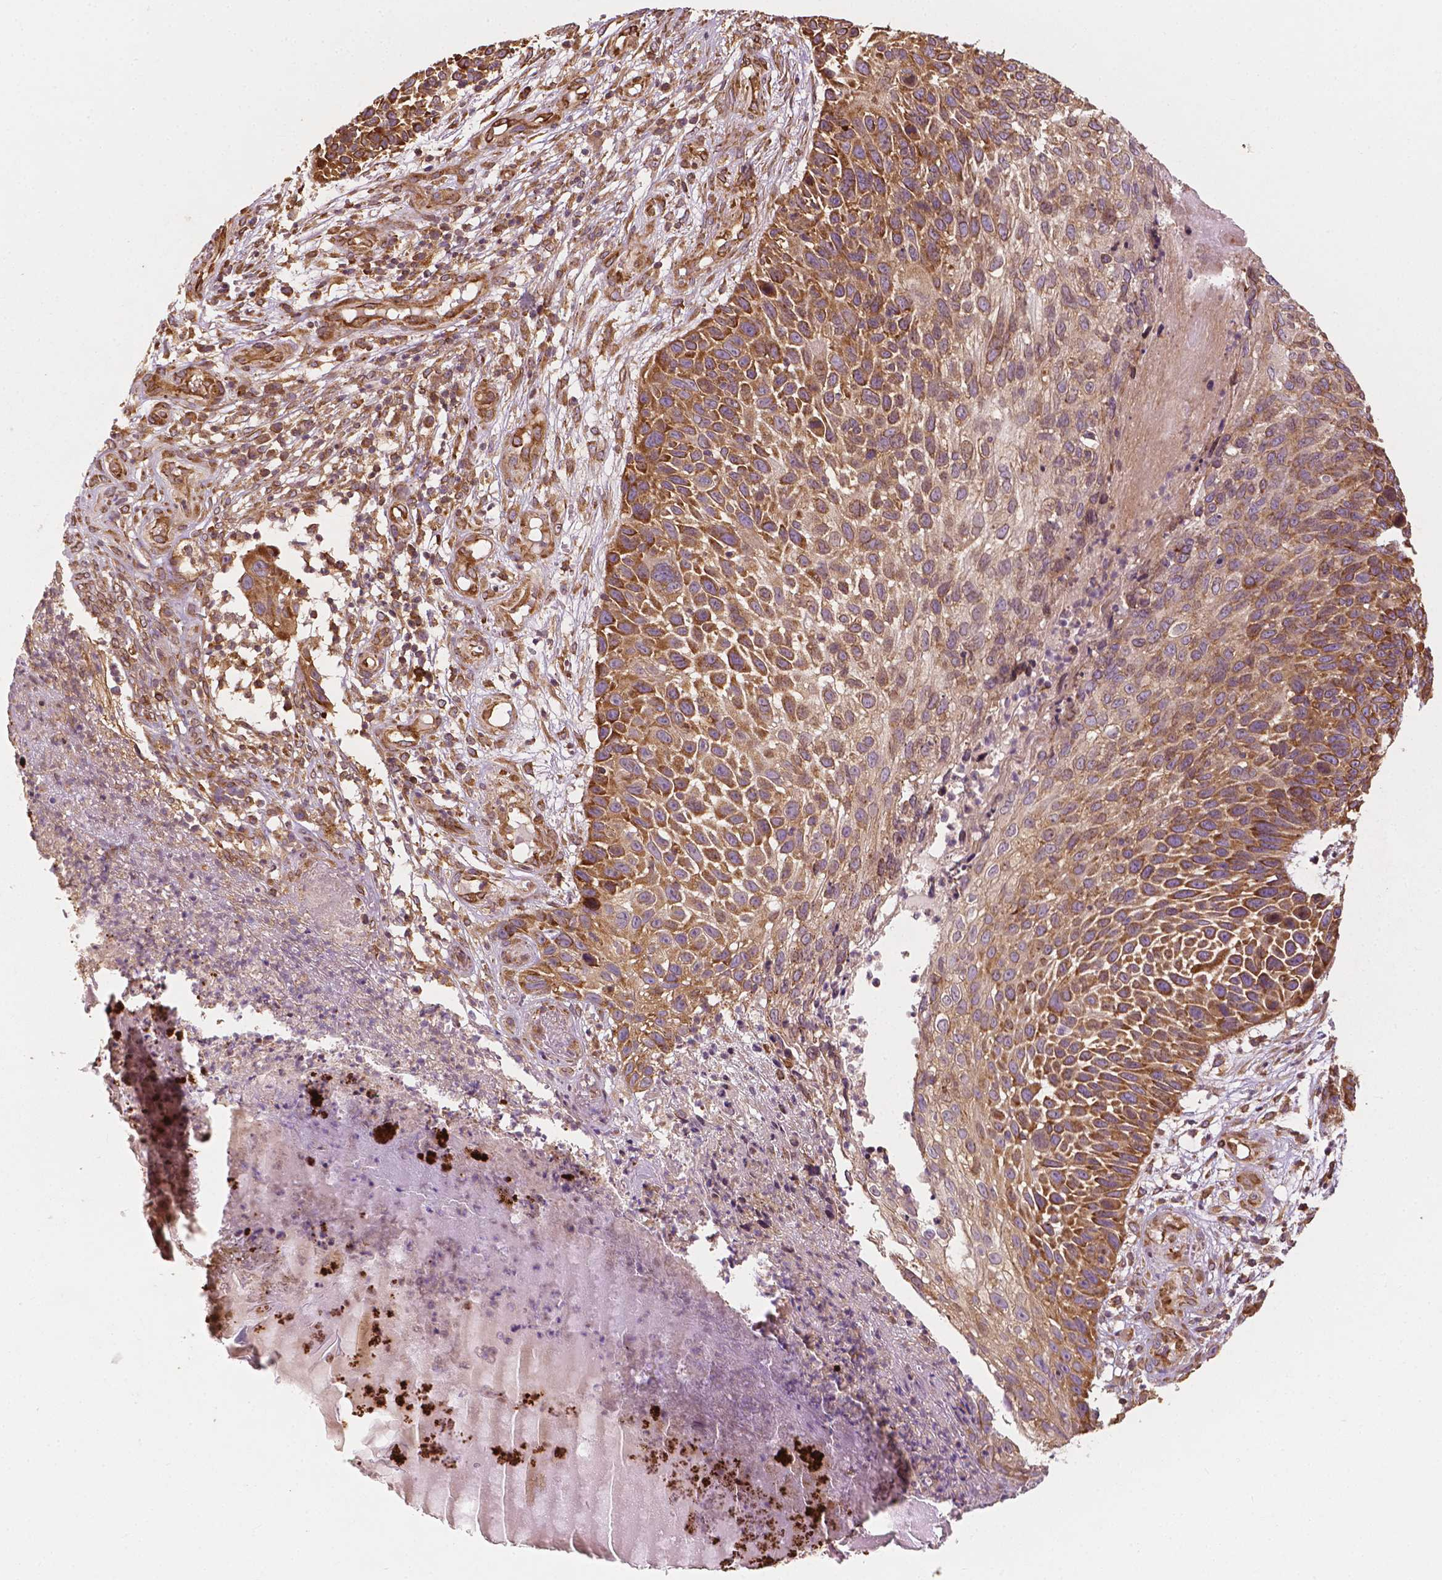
{"staining": {"intensity": "moderate", "quantity": ">75%", "location": "cytoplasmic/membranous"}, "tissue": "skin cancer", "cell_type": "Tumor cells", "image_type": "cancer", "snomed": [{"axis": "morphology", "description": "Squamous cell carcinoma, NOS"}, {"axis": "topography", "description": "Skin"}], "caption": "High-magnification brightfield microscopy of skin cancer stained with DAB (brown) and counterstained with hematoxylin (blue). tumor cells exhibit moderate cytoplasmic/membranous expression is seen in about>75% of cells.", "gene": "G3BP1", "patient": {"sex": "male", "age": 92}}